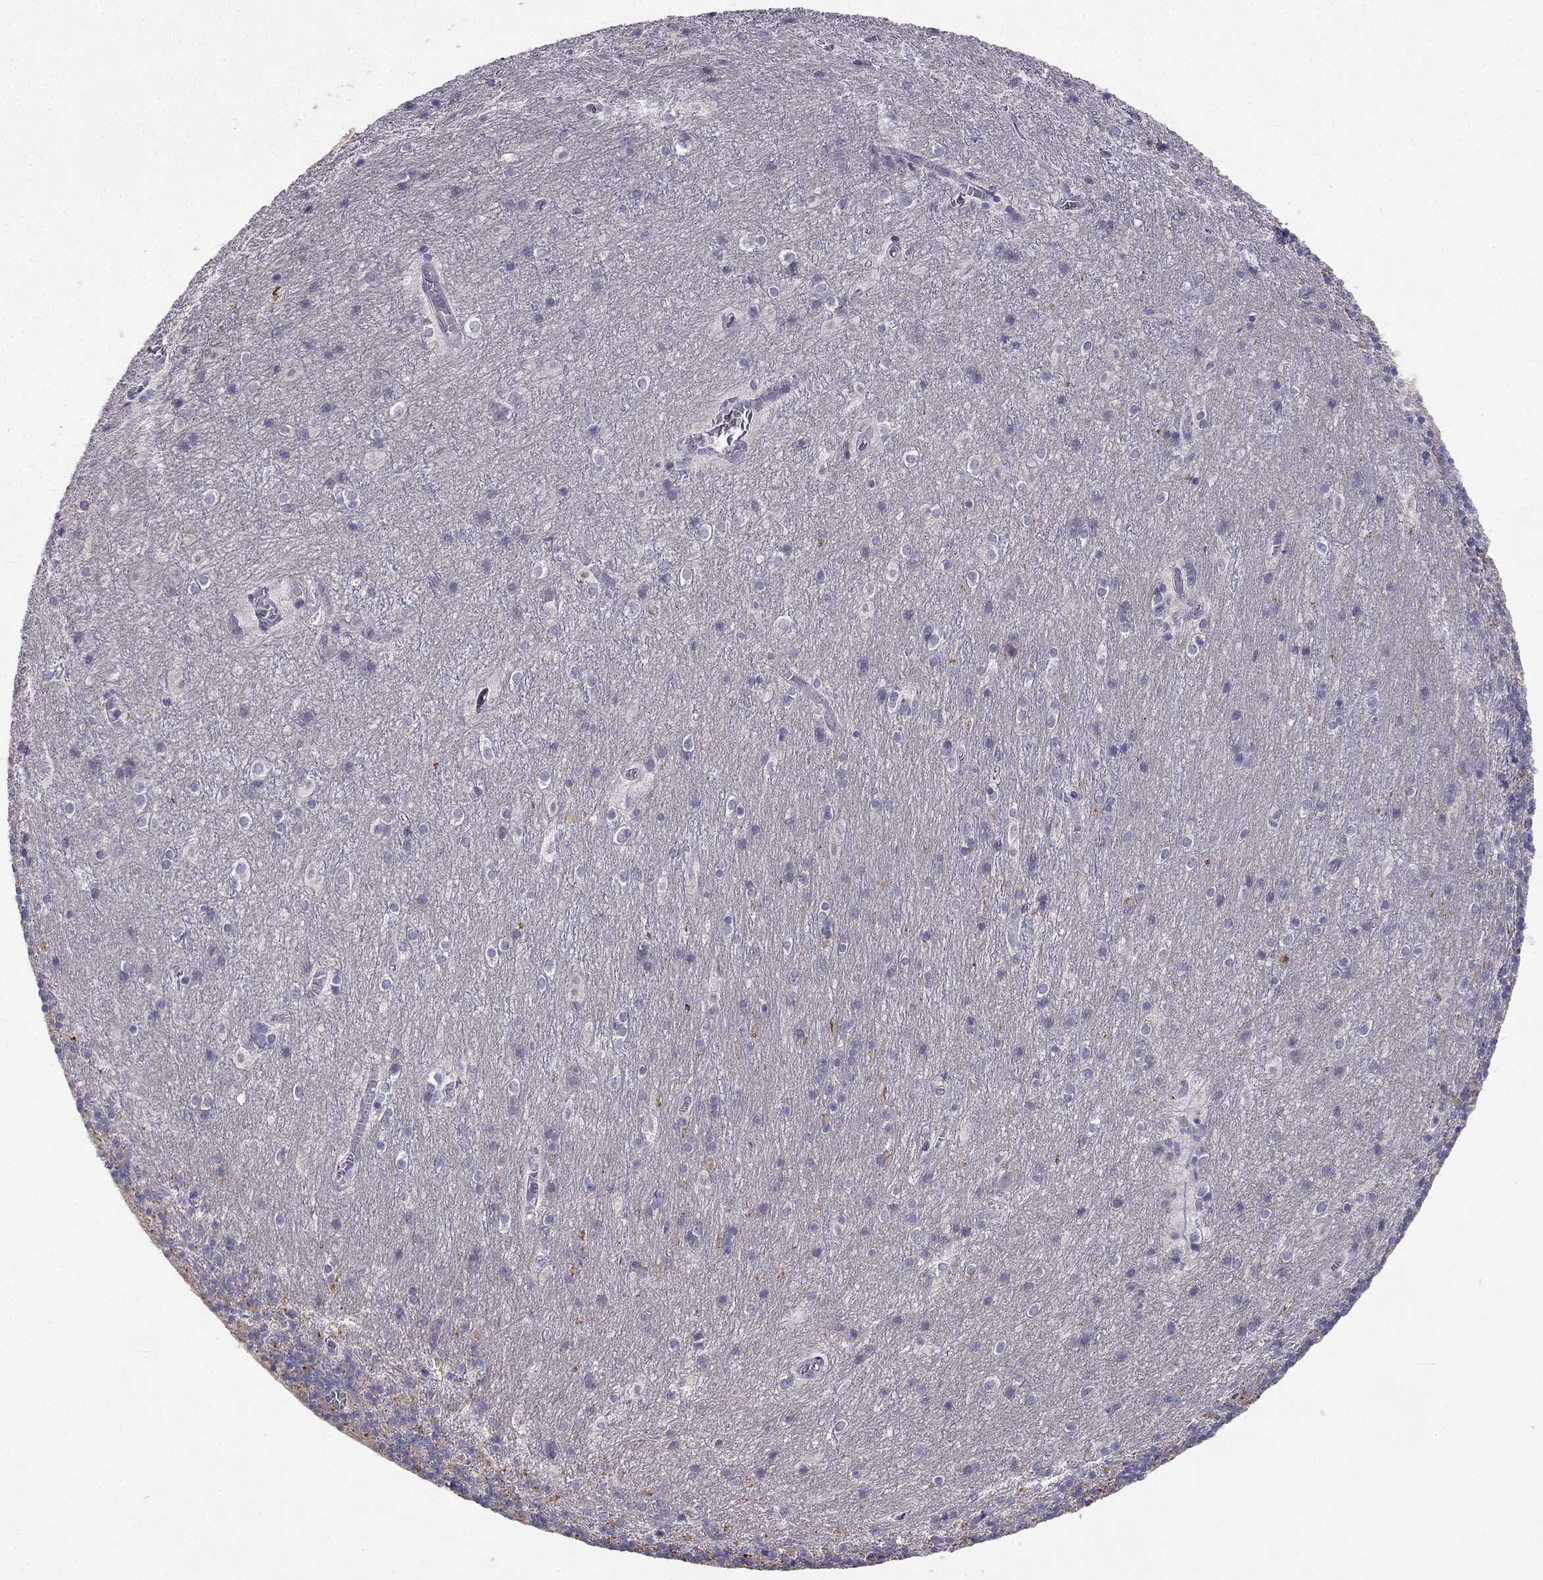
{"staining": {"intensity": "negative", "quantity": "none", "location": "none"}, "tissue": "cerebellum", "cell_type": "Cells in granular layer", "image_type": "normal", "snomed": [{"axis": "morphology", "description": "Normal tissue, NOS"}, {"axis": "topography", "description": "Cerebellum"}], "caption": "A histopathology image of human cerebellum is negative for staining in cells in granular layer. (IHC, brightfield microscopy, high magnification).", "gene": "C16orf89", "patient": {"sex": "male", "age": 70}}